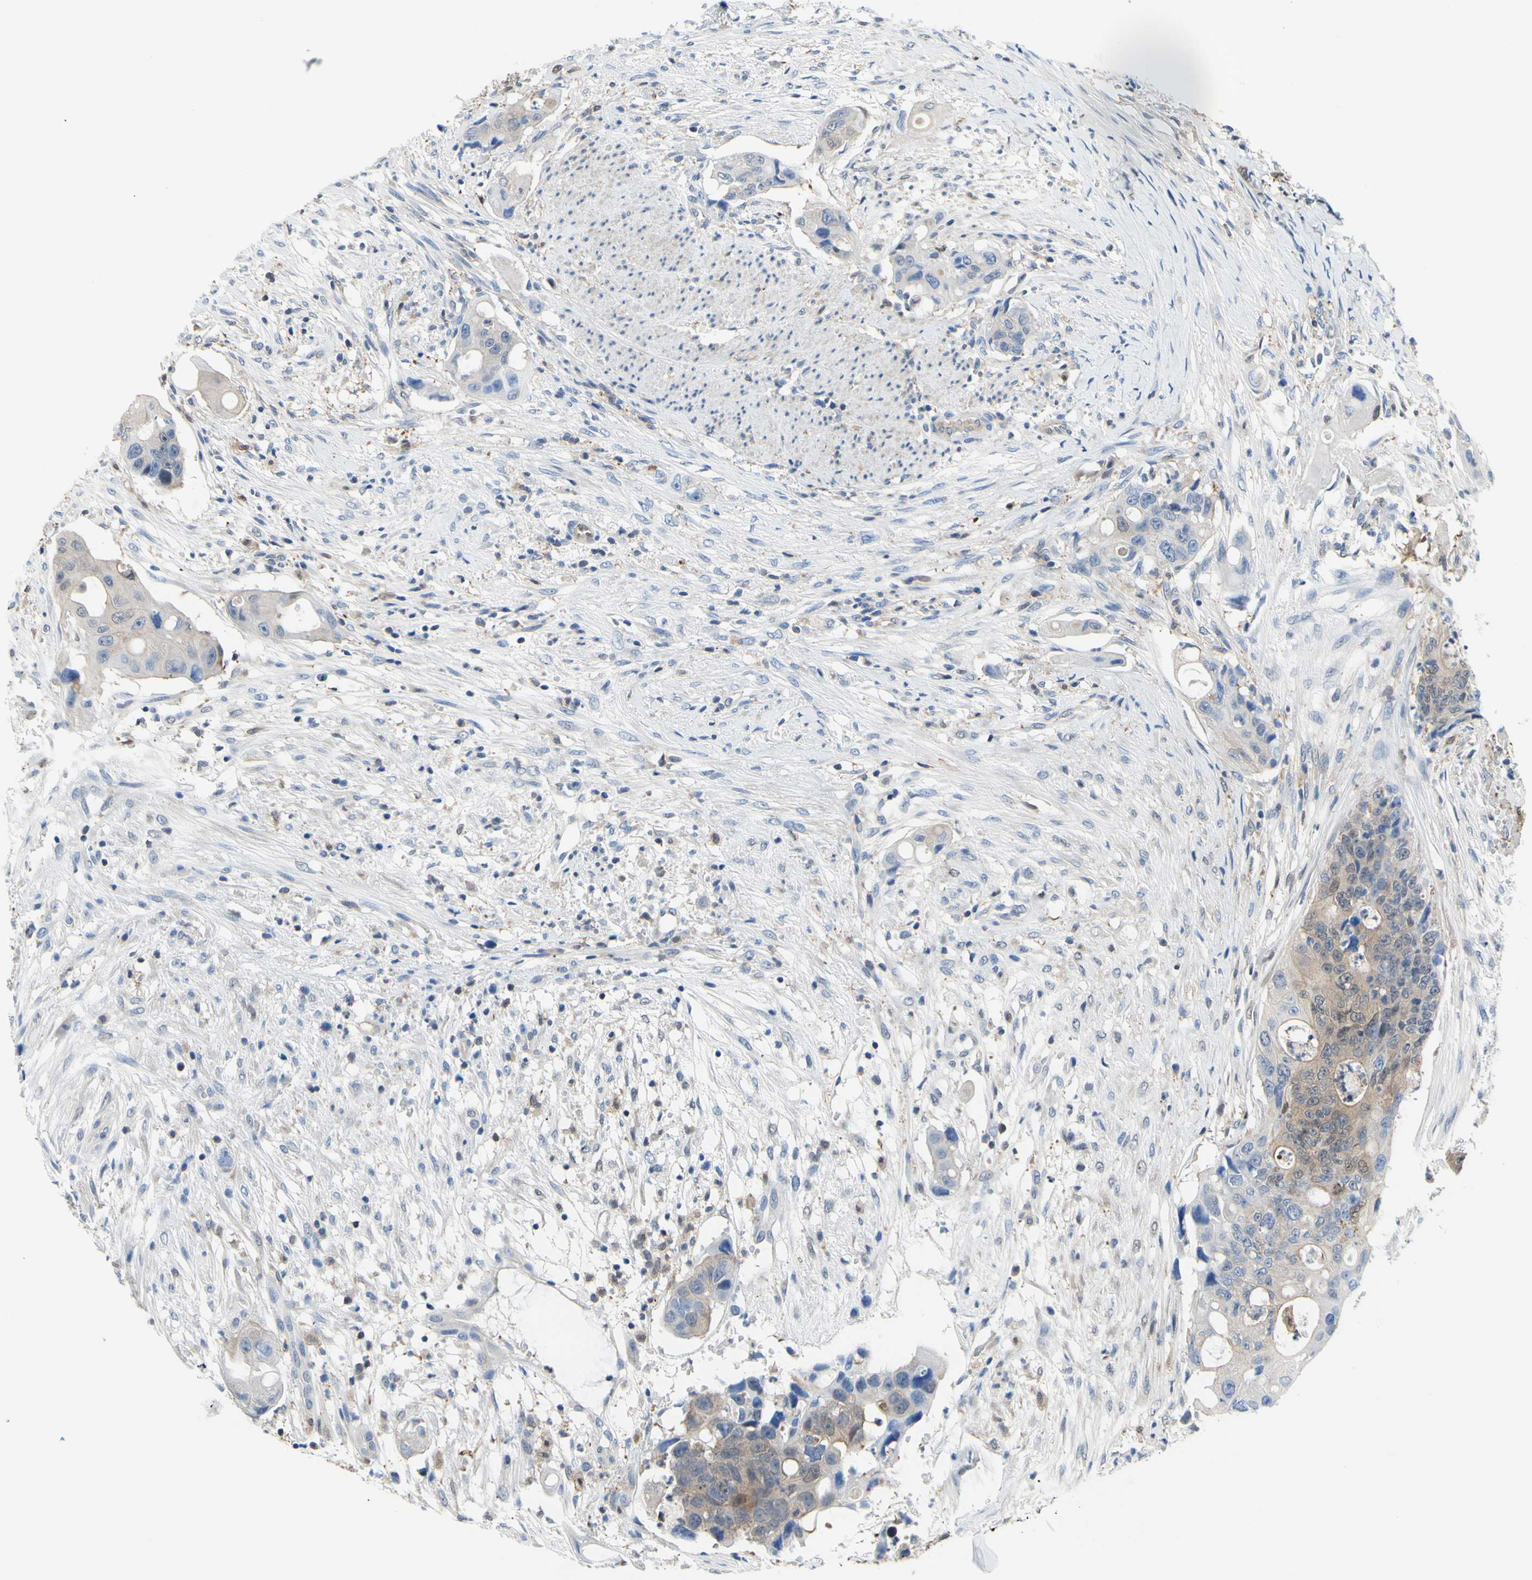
{"staining": {"intensity": "weak", "quantity": "25%-75%", "location": "cytoplasmic/membranous,nuclear"}, "tissue": "colorectal cancer", "cell_type": "Tumor cells", "image_type": "cancer", "snomed": [{"axis": "morphology", "description": "Adenocarcinoma, NOS"}, {"axis": "topography", "description": "Colon"}], "caption": "The photomicrograph shows staining of colorectal adenocarcinoma, revealing weak cytoplasmic/membranous and nuclear protein positivity (brown color) within tumor cells. (Stains: DAB in brown, nuclei in blue, Microscopy: brightfield microscopy at high magnification).", "gene": "UPK3B", "patient": {"sex": "female", "age": 57}}